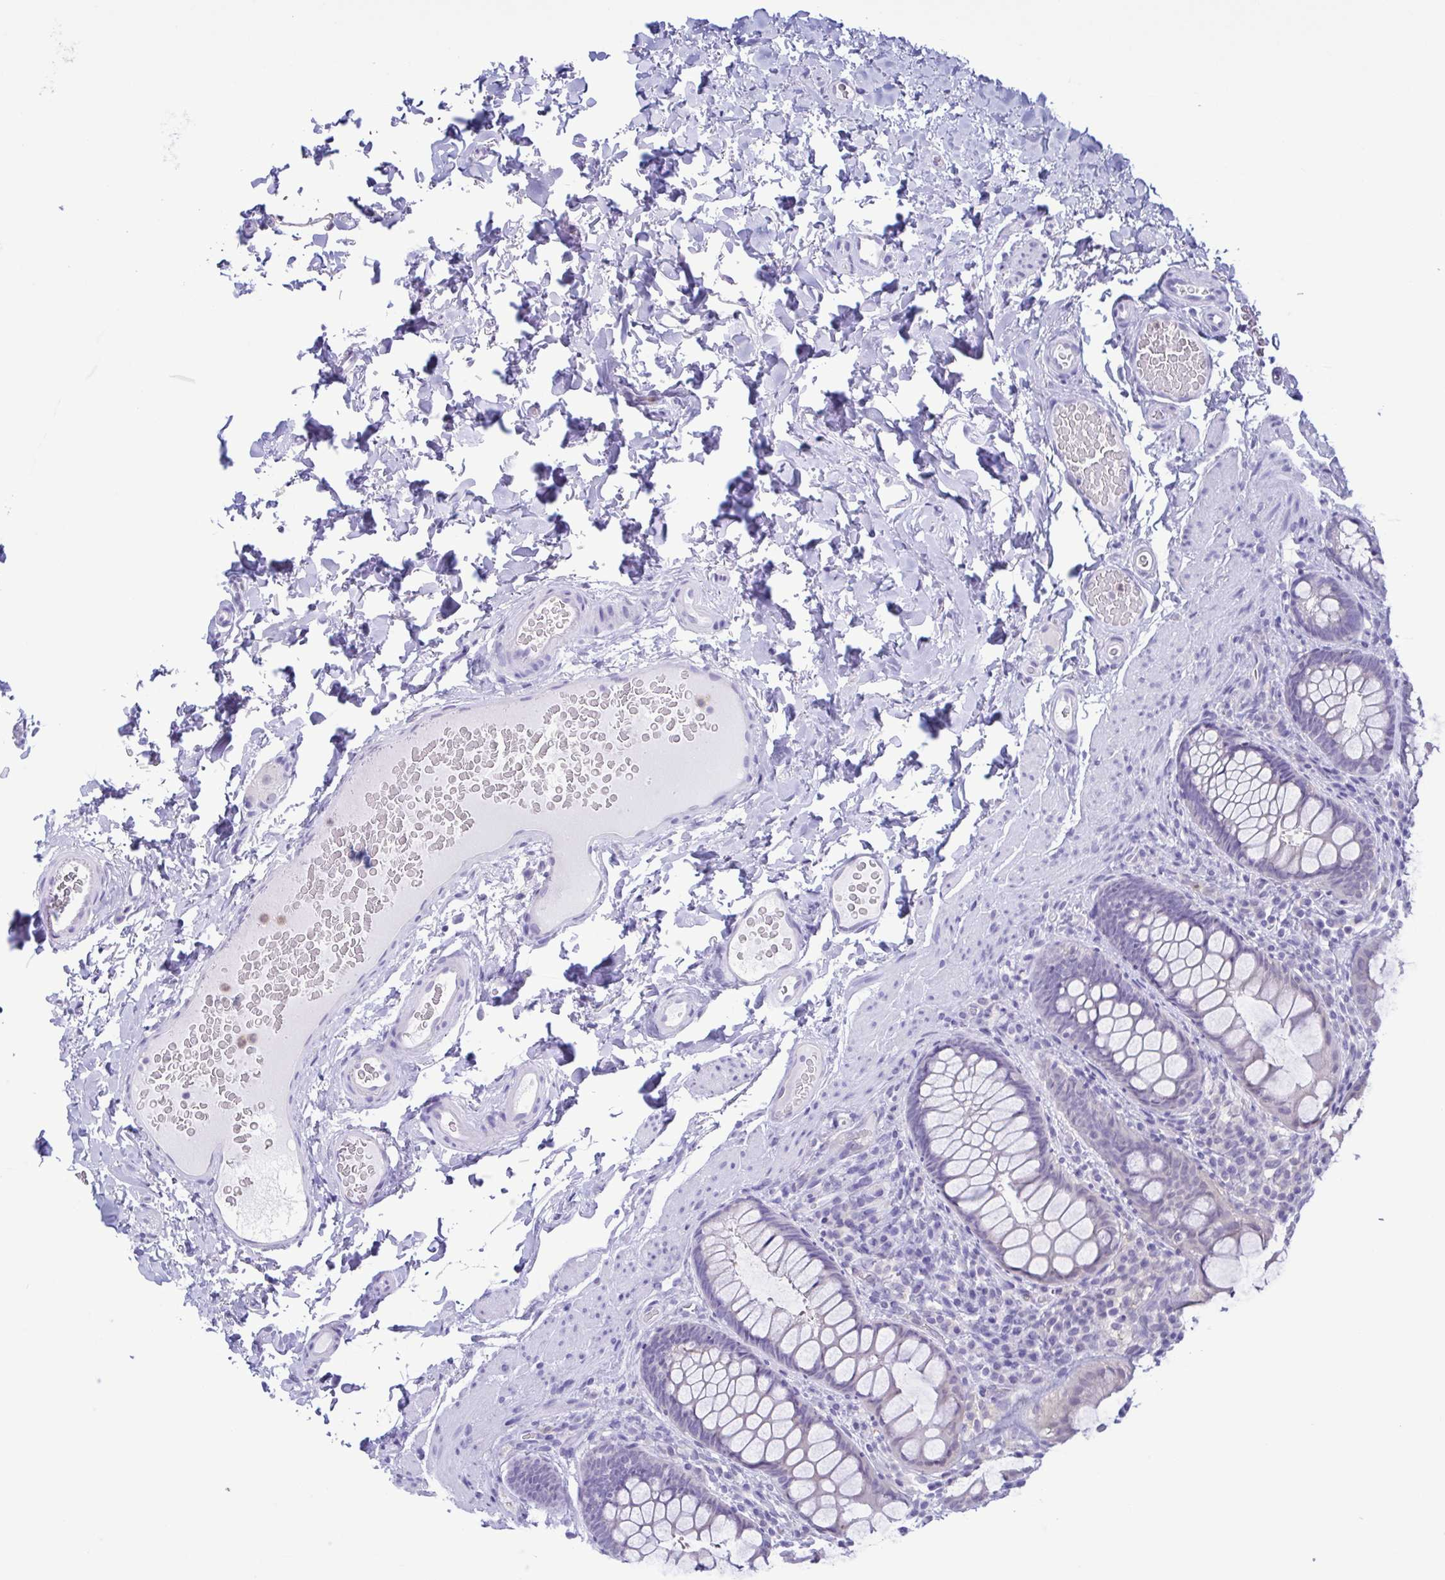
{"staining": {"intensity": "negative", "quantity": "none", "location": "none"}, "tissue": "rectum", "cell_type": "Glandular cells", "image_type": "normal", "snomed": [{"axis": "morphology", "description": "Normal tissue, NOS"}, {"axis": "topography", "description": "Rectum"}], "caption": "Protein analysis of normal rectum shows no significant staining in glandular cells.", "gene": "LDHC", "patient": {"sex": "female", "age": 69}}